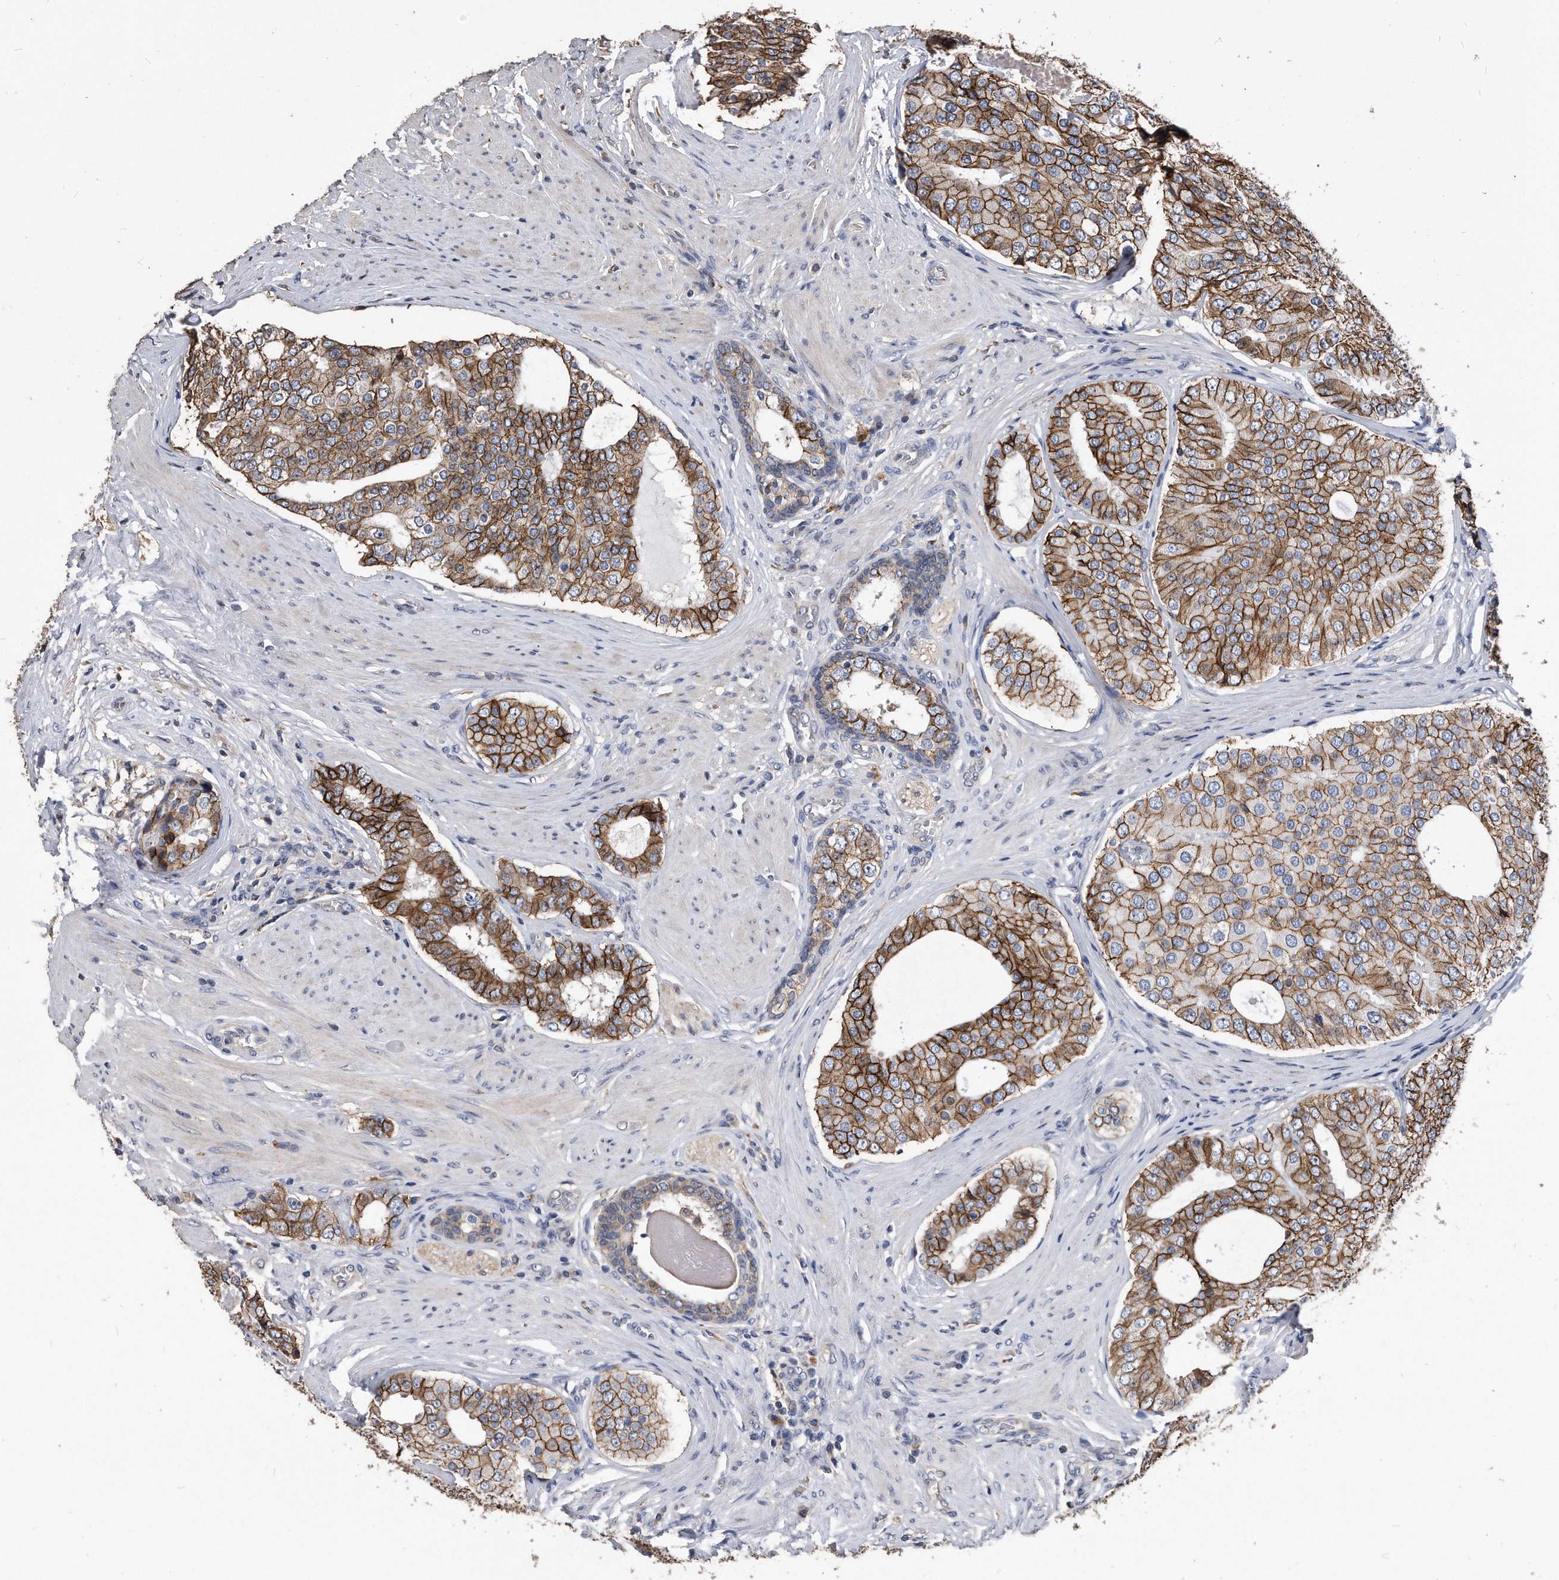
{"staining": {"intensity": "strong", "quantity": ">75%", "location": "cytoplasmic/membranous"}, "tissue": "prostate cancer", "cell_type": "Tumor cells", "image_type": "cancer", "snomed": [{"axis": "morphology", "description": "Adenocarcinoma, High grade"}, {"axis": "topography", "description": "Prostate"}], "caption": "Immunohistochemistry micrograph of neoplastic tissue: prostate cancer stained using immunohistochemistry reveals high levels of strong protein expression localized specifically in the cytoplasmic/membranous of tumor cells, appearing as a cytoplasmic/membranous brown color.", "gene": "IL20RA", "patient": {"sex": "male", "age": 56}}